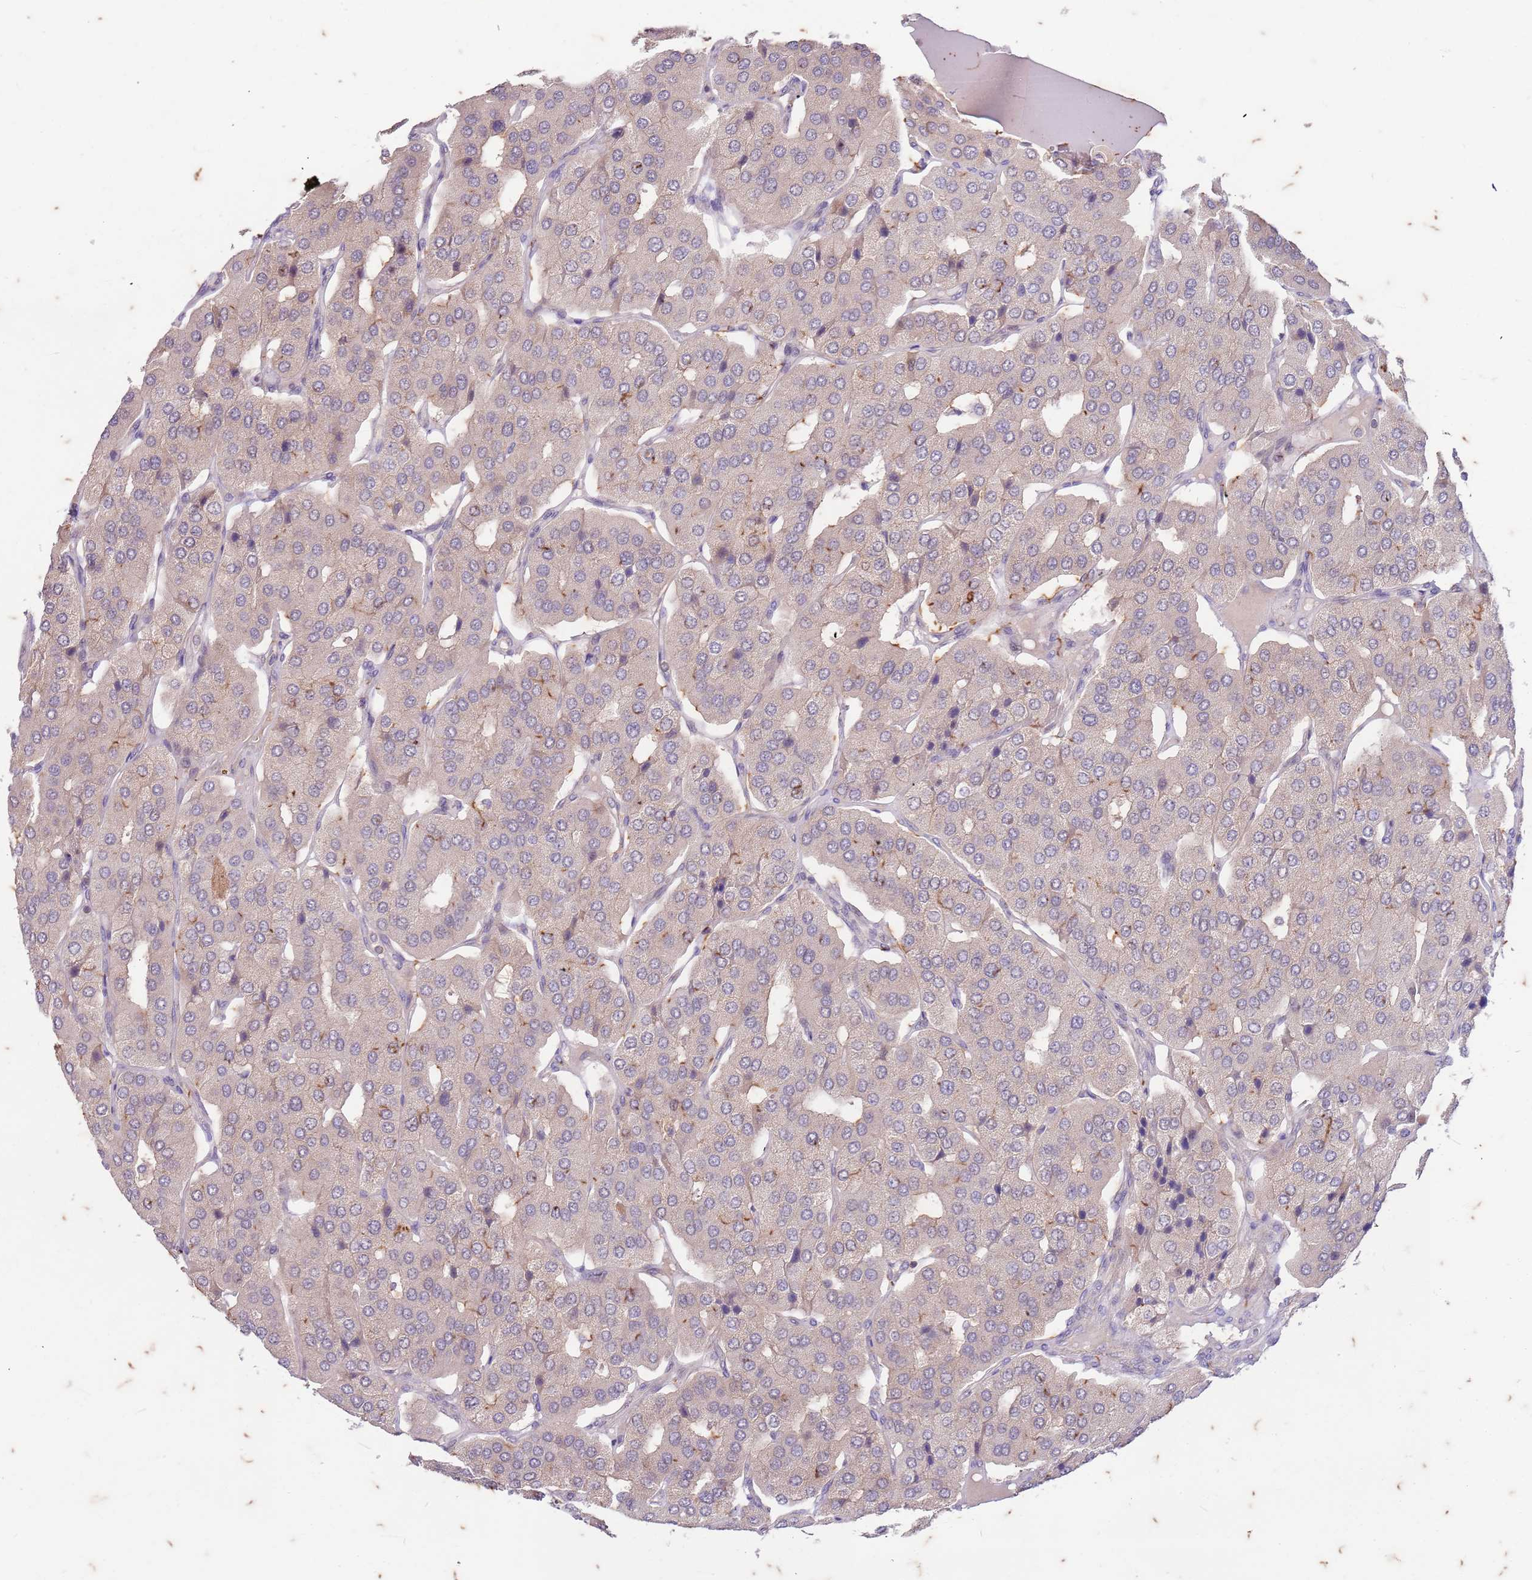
{"staining": {"intensity": "moderate", "quantity": "<25%", "location": "cytoplasmic/membranous"}, "tissue": "parathyroid gland", "cell_type": "Glandular cells", "image_type": "normal", "snomed": [{"axis": "morphology", "description": "Normal tissue, NOS"}, {"axis": "morphology", "description": "Adenoma, NOS"}, {"axis": "topography", "description": "Parathyroid gland"}], "caption": "A brown stain labels moderate cytoplasmic/membranous staining of a protein in glandular cells of normal human parathyroid gland.", "gene": "RAPGEF3", "patient": {"sex": "female", "age": 86}}